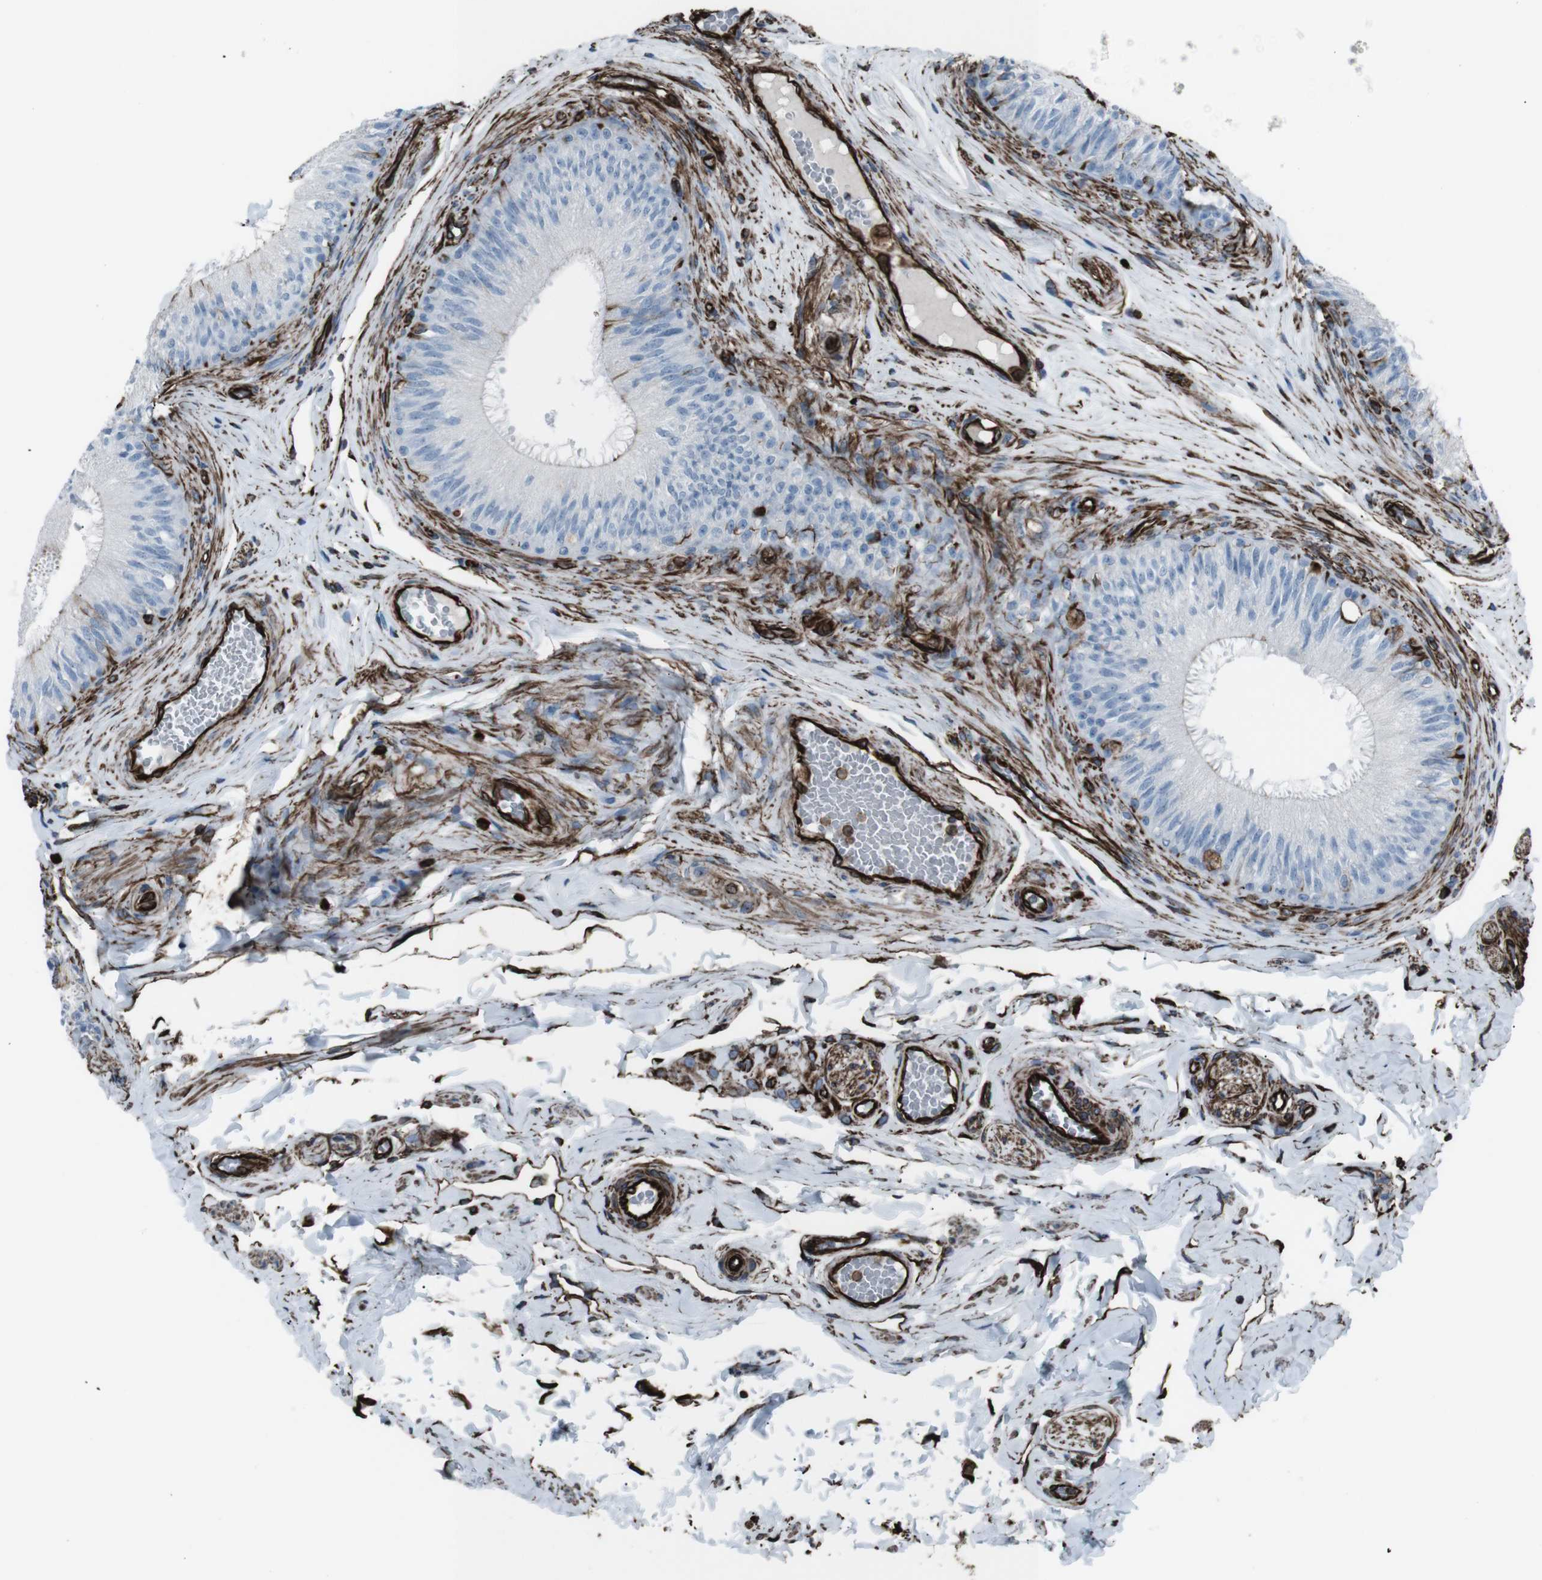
{"staining": {"intensity": "strong", "quantity": "<25%", "location": "cytoplasmic/membranous"}, "tissue": "epididymis", "cell_type": "Glandular cells", "image_type": "normal", "snomed": [{"axis": "morphology", "description": "Normal tissue, NOS"}, {"axis": "topography", "description": "Testis"}, {"axis": "topography", "description": "Epididymis"}], "caption": "DAB immunohistochemical staining of normal human epididymis shows strong cytoplasmic/membranous protein expression in approximately <25% of glandular cells.", "gene": "ZDHHC6", "patient": {"sex": "male", "age": 36}}